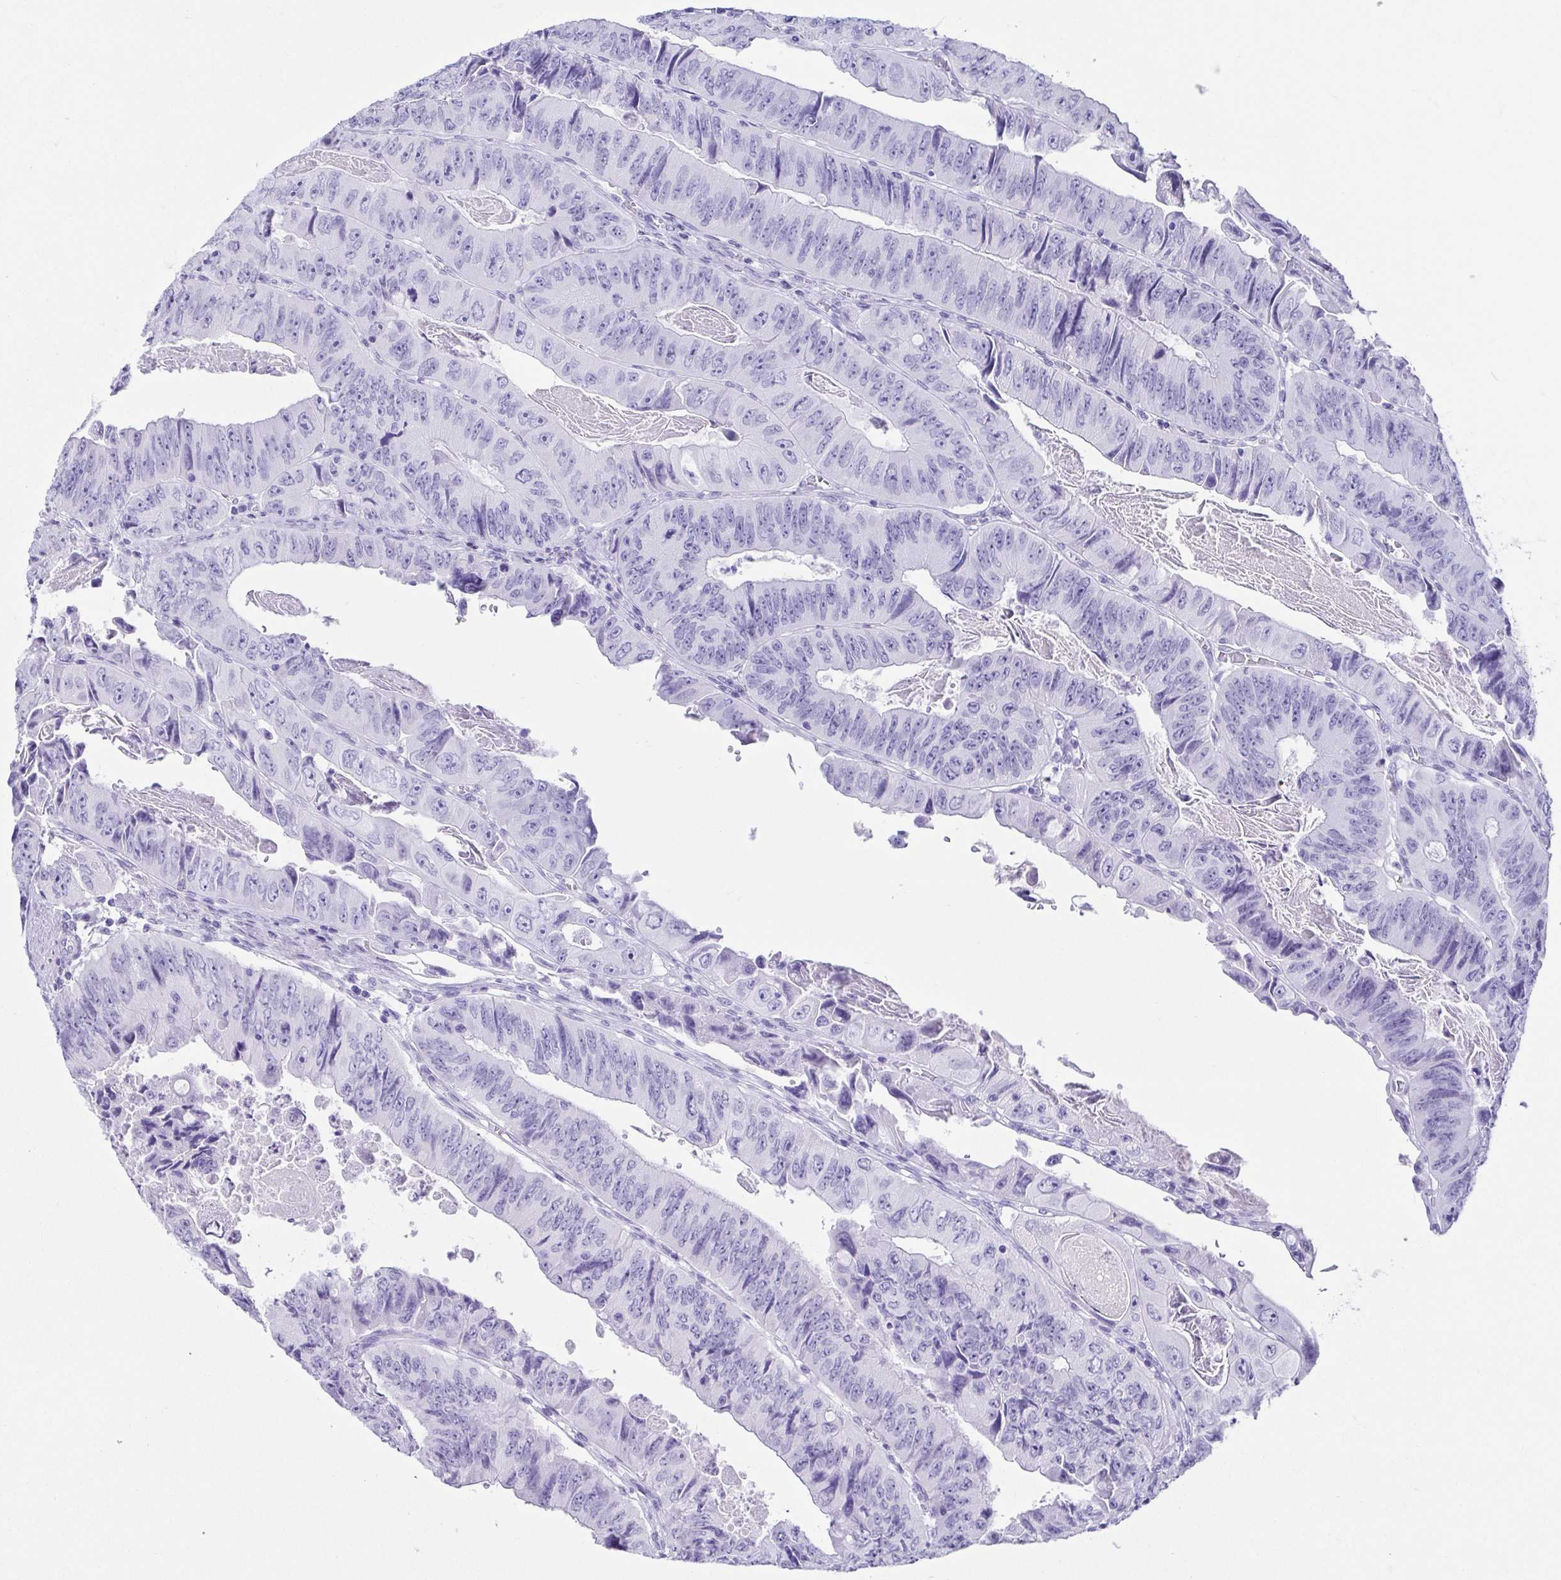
{"staining": {"intensity": "negative", "quantity": "none", "location": "none"}, "tissue": "colorectal cancer", "cell_type": "Tumor cells", "image_type": "cancer", "snomed": [{"axis": "morphology", "description": "Adenocarcinoma, NOS"}, {"axis": "topography", "description": "Colon"}], "caption": "DAB (3,3'-diaminobenzidine) immunohistochemical staining of colorectal adenocarcinoma reveals no significant expression in tumor cells.", "gene": "CD164L2", "patient": {"sex": "female", "age": 84}}